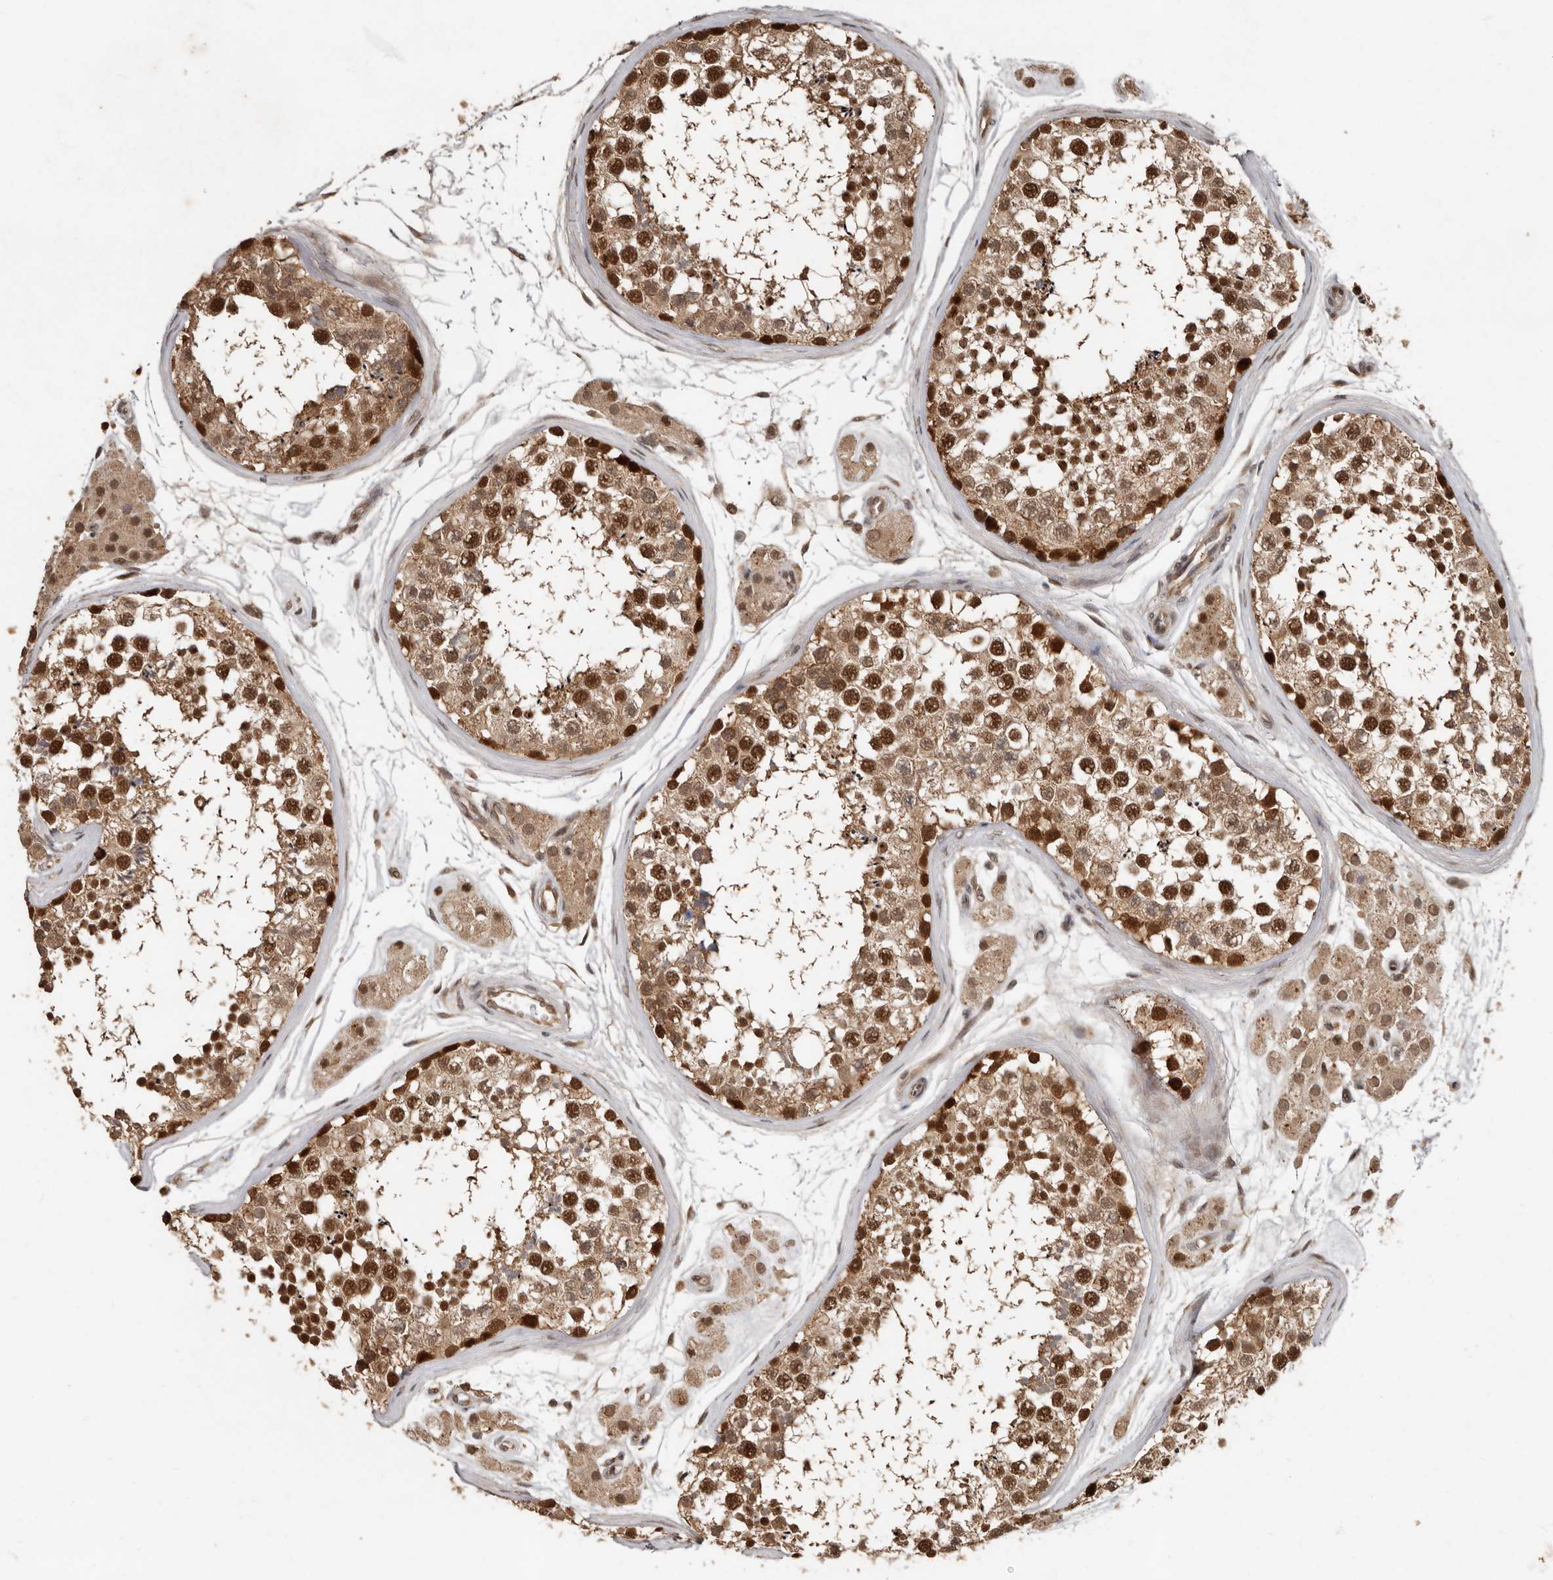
{"staining": {"intensity": "strong", "quantity": ">75%", "location": "cytoplasmic/membranous,nuclear"}, "tissue": "testis", "cell_type": "Cells in seminiferous ducts", "image_type": "normal", "snomed": [{"axis": "morphology", "description": "Normal tissue, NOS"}, {"axis": "topography", "description": "Testis"}], "caption": "Human testis stained with a brown dye reveals strong cytoplasmic/membranous,nuclear positive staining in approximately >75% of cells in seminiferous ducts.", "gene": "LRGUK", "patient": {"sex": "male", "age": 56}}